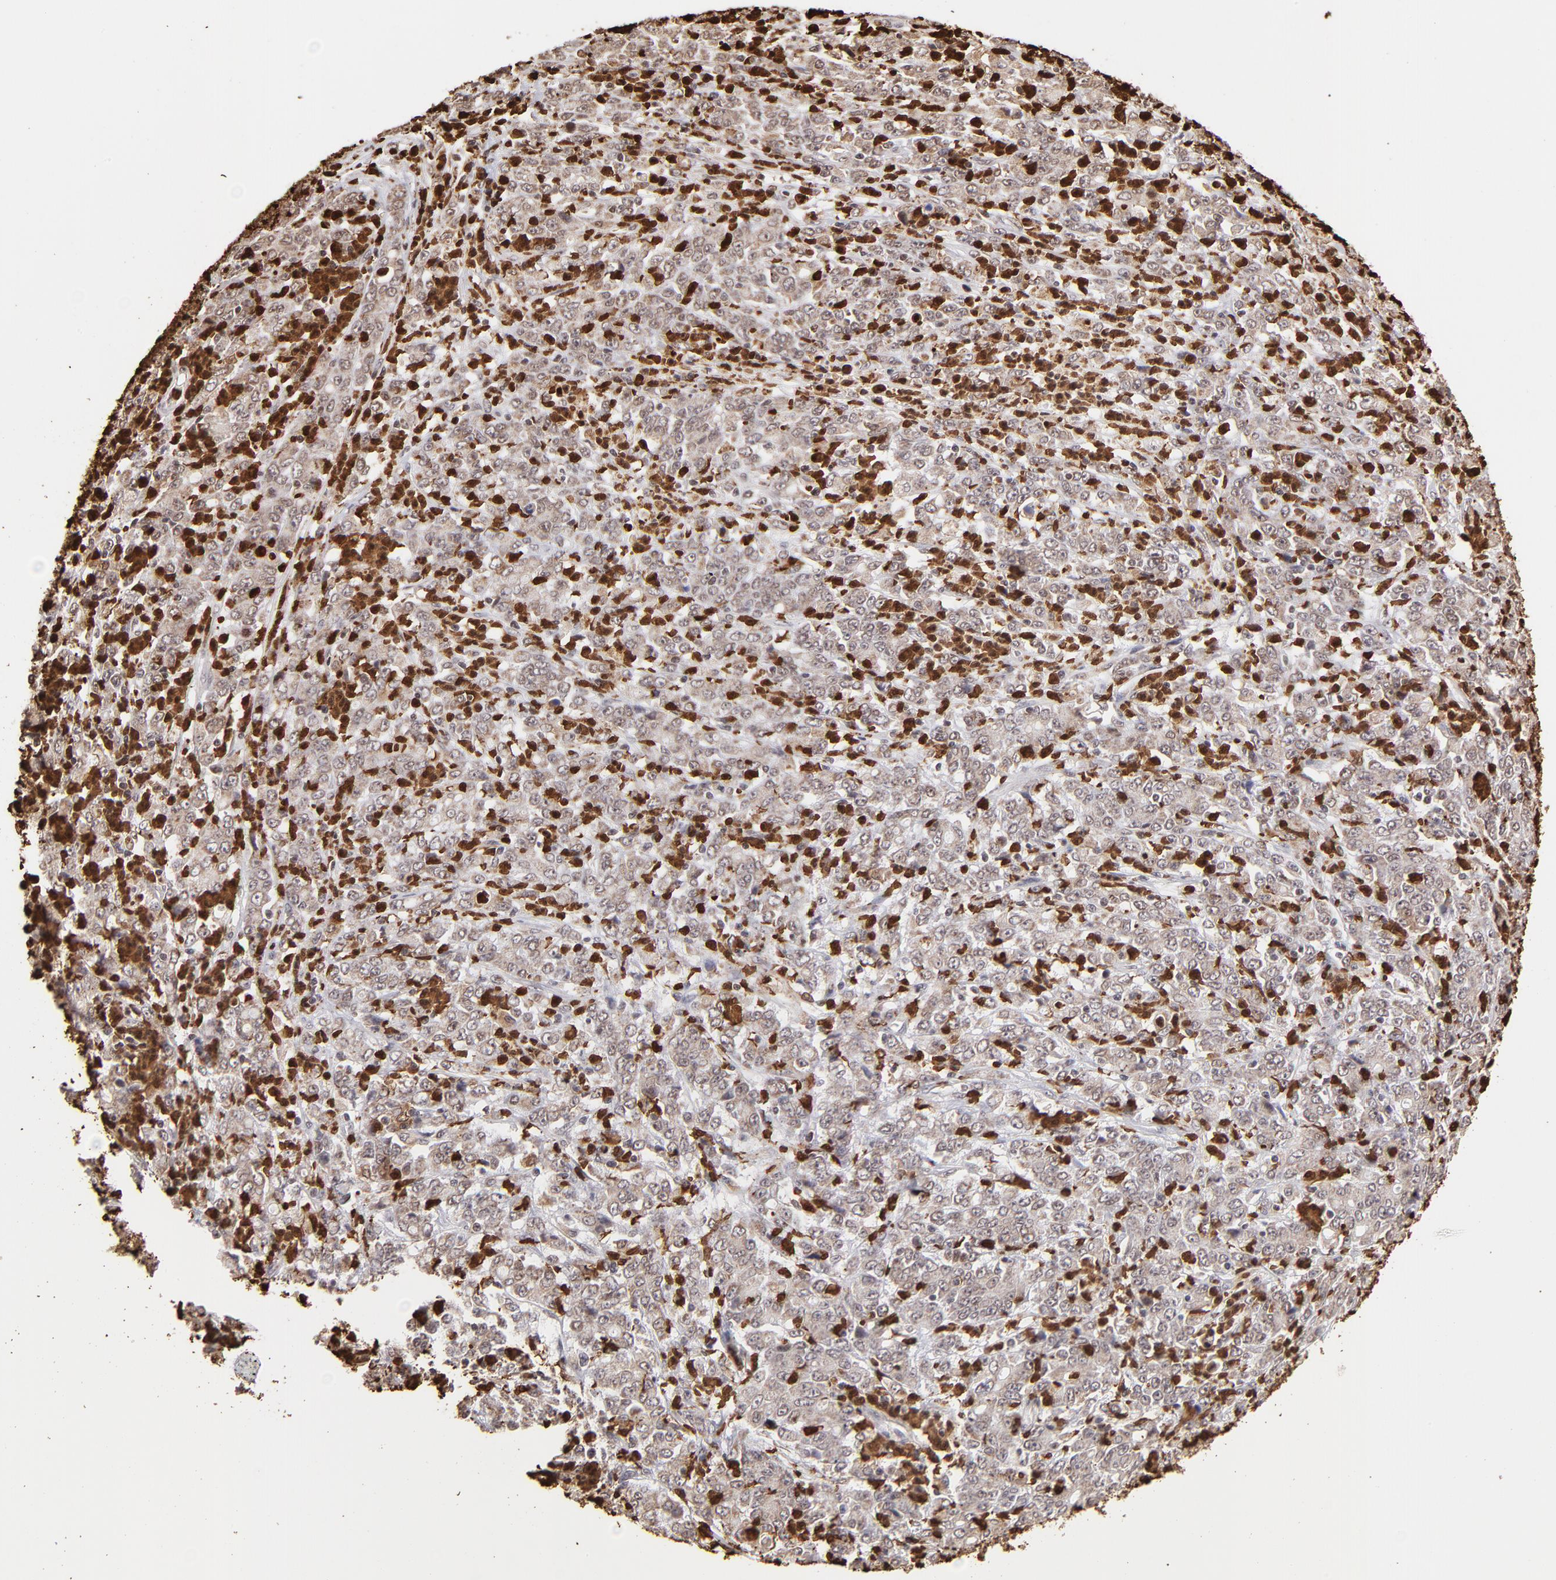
{"staining": {"intensity": "weak", "quantity": ">75%", "location": "cytoplasmic/membranous"}, "tissue": "stomach cancer", "cell_type": "Tumor cells", "image_type": "cancer", "snomed": [{"axis": "morphology", "description": "Adenocarcinoma, NOS"}, {"axis": "topography", "description": "Stomach, lower"}], "caption": "Stomach cancer (adenocarcinoma) was stained to show a protein in brown. There is low levels of weak cytoplasmic/membranous expression in approximately >75% of tumor cells. (brown staining indicates protein expression, while blue staining denotes nuclei).", "gene": "ZFX", "patient": {"sex": "female", "age": 71}}